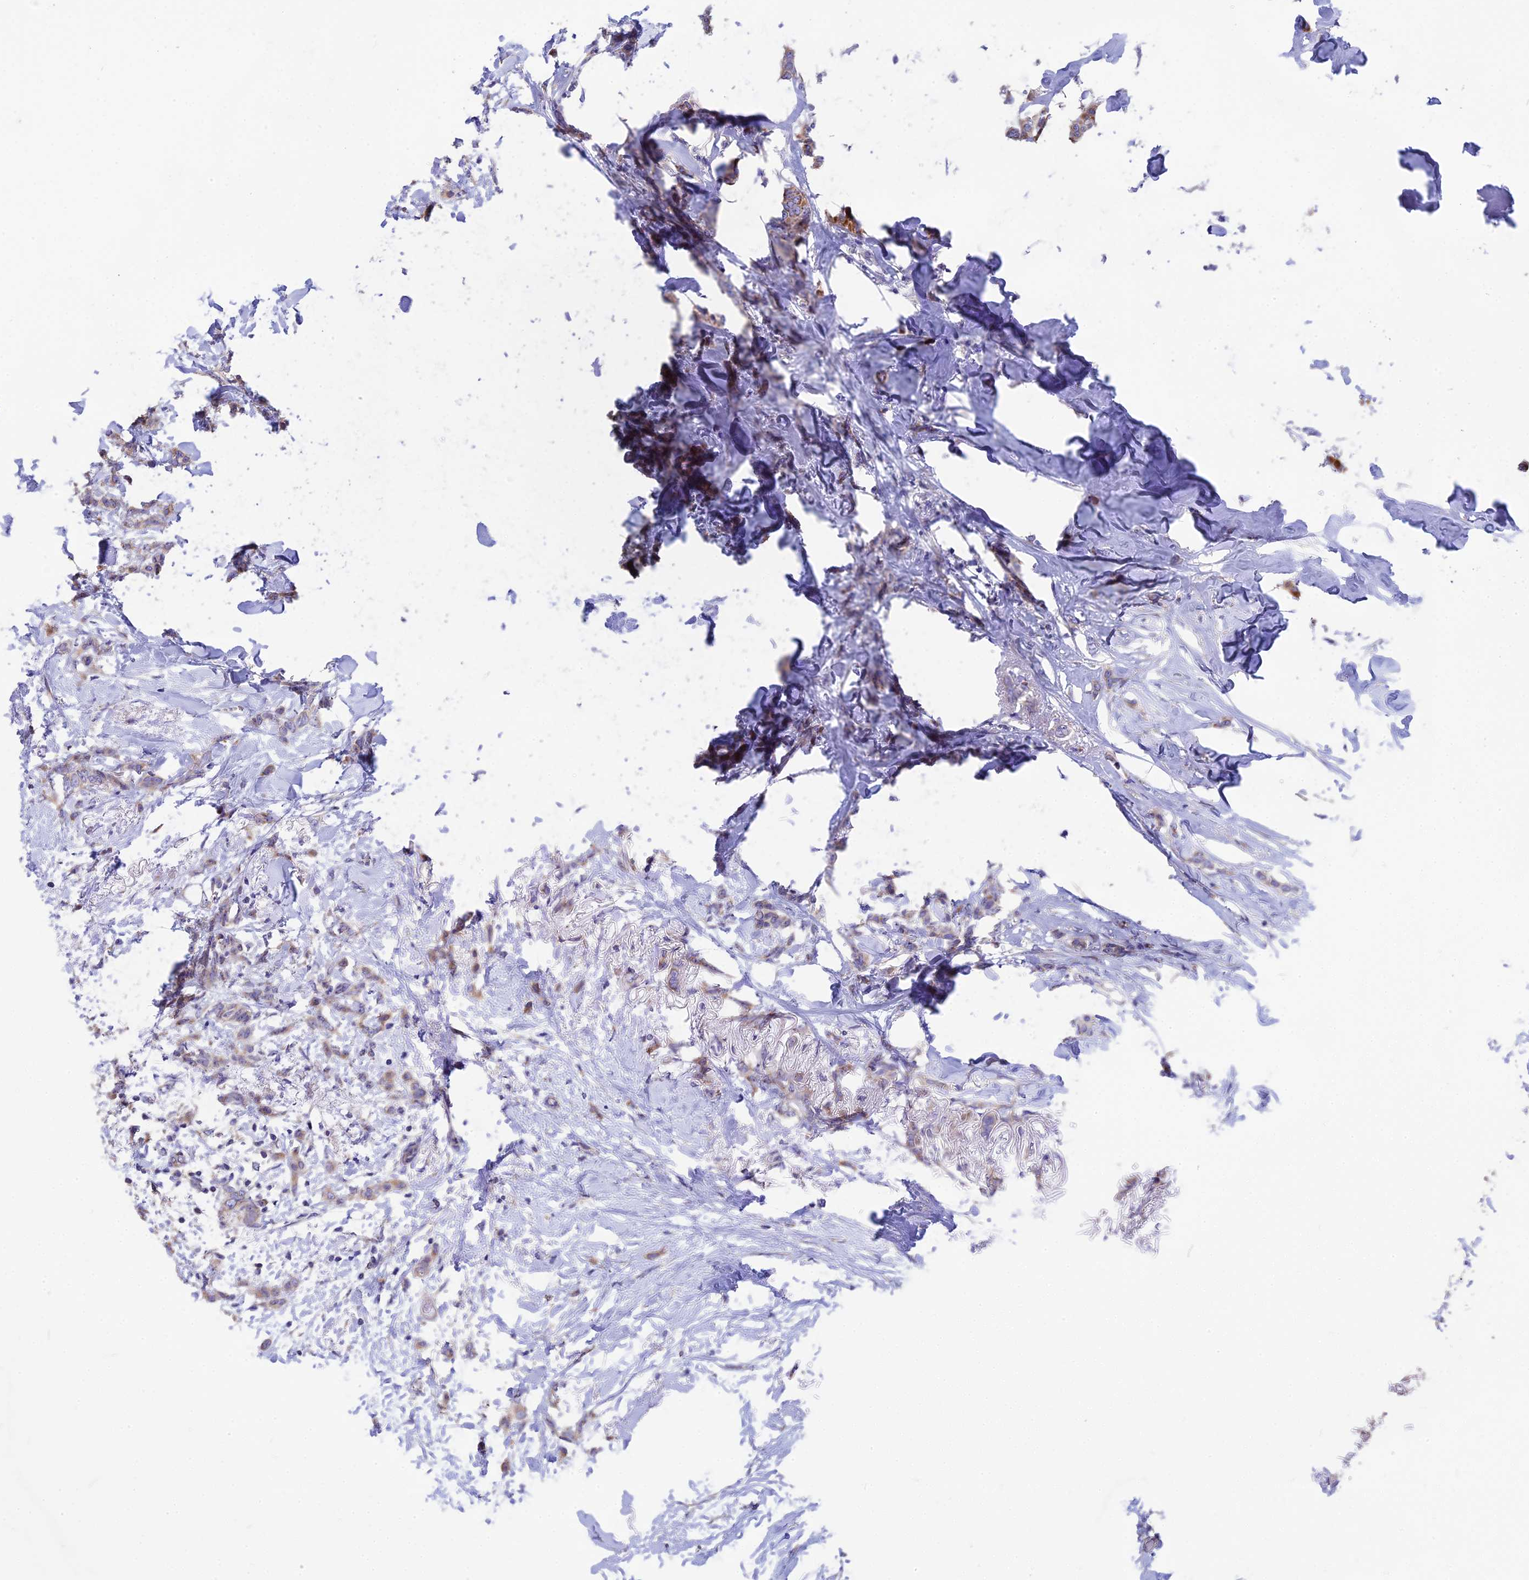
{"staining": {"intensity": "moderate", "quantity": ">75%", "location": "cytoplasmic/membranous"}, "tissue": "breast cancer", "cell_type": "Tumor cells", "image_type": "cancer", "snomed": [{"axis": "morphology", "description": "Duct carcinoma"}, {"axis": "topography", "description": "Breast"}], "caption": "Immunohistochemistry (IHC) staining of breast cancer, which reveals medium levels of moderate cytoplasmic/membranous expression in about >75% of tumor cells indicating moderate cytoplasmic/membranous protein staining. The staining was performed using DAB (brown) for protein detection and nuclei were counterstained in hematoxylin (blue).", "gene": "CYP2U1", "patient": {"sex": "female", "age": 72}}